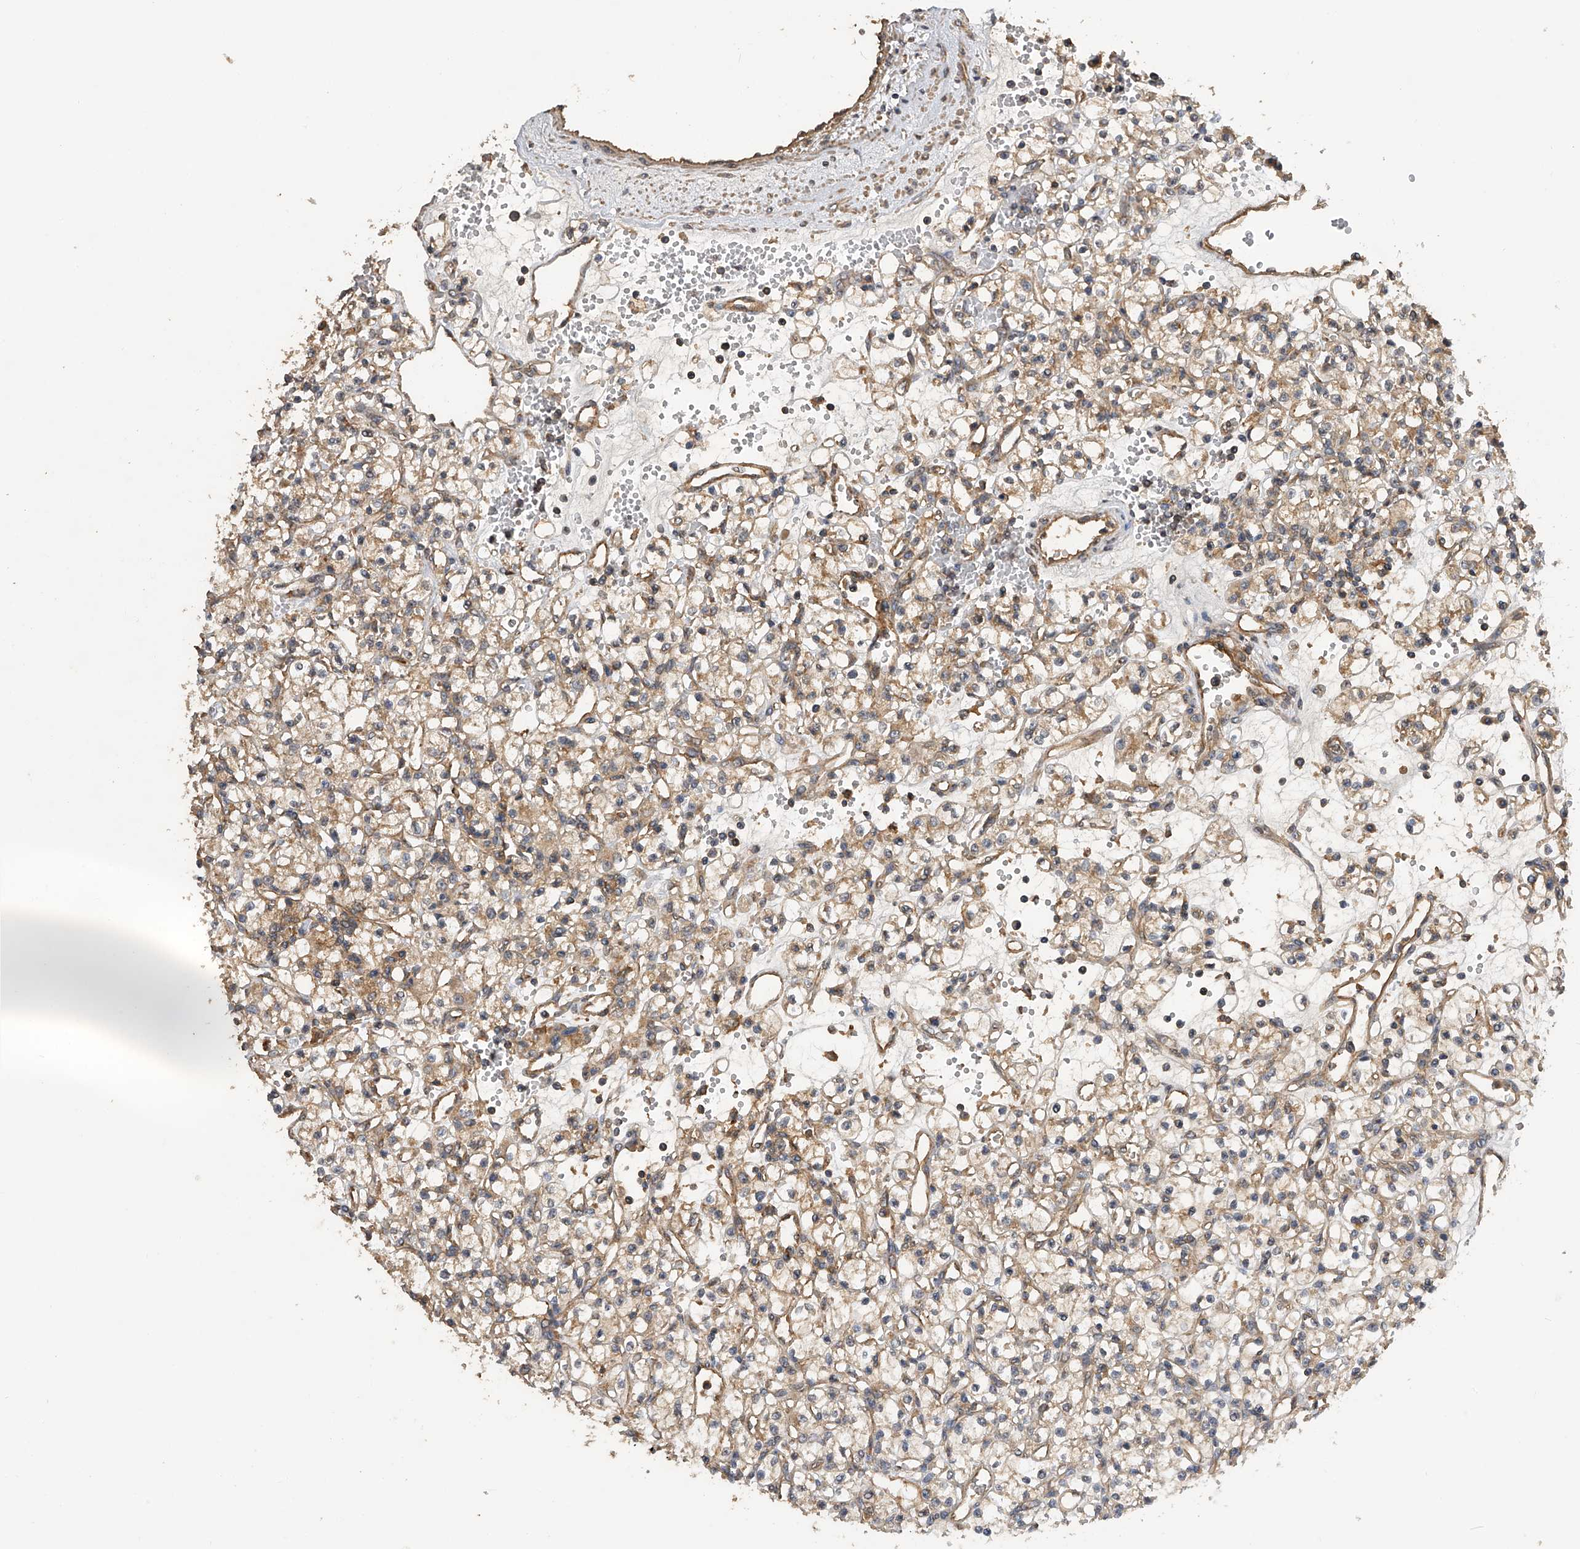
{"staining": {"intensity": "moderate", "quantity": "25%-75%", "location": "cytoplasmic/membranous"}, "tissue": "renal cancer", "cell_type": "Tumor cells", "image_type": "cancer", "snomed": [{"axis": "morphology", "description": "Adenocarcinoma, NOS"}, {"axis": "topography", "description": "Kidney"}], "caption": "Protein expression analysis of renal adenocarcinoma shows moderate cytoplasmic/membranous staining in approximately 25%-75% of tumor cells.", "gene": "PTPRA", "patient": {"sex": "female", "age": 59}}